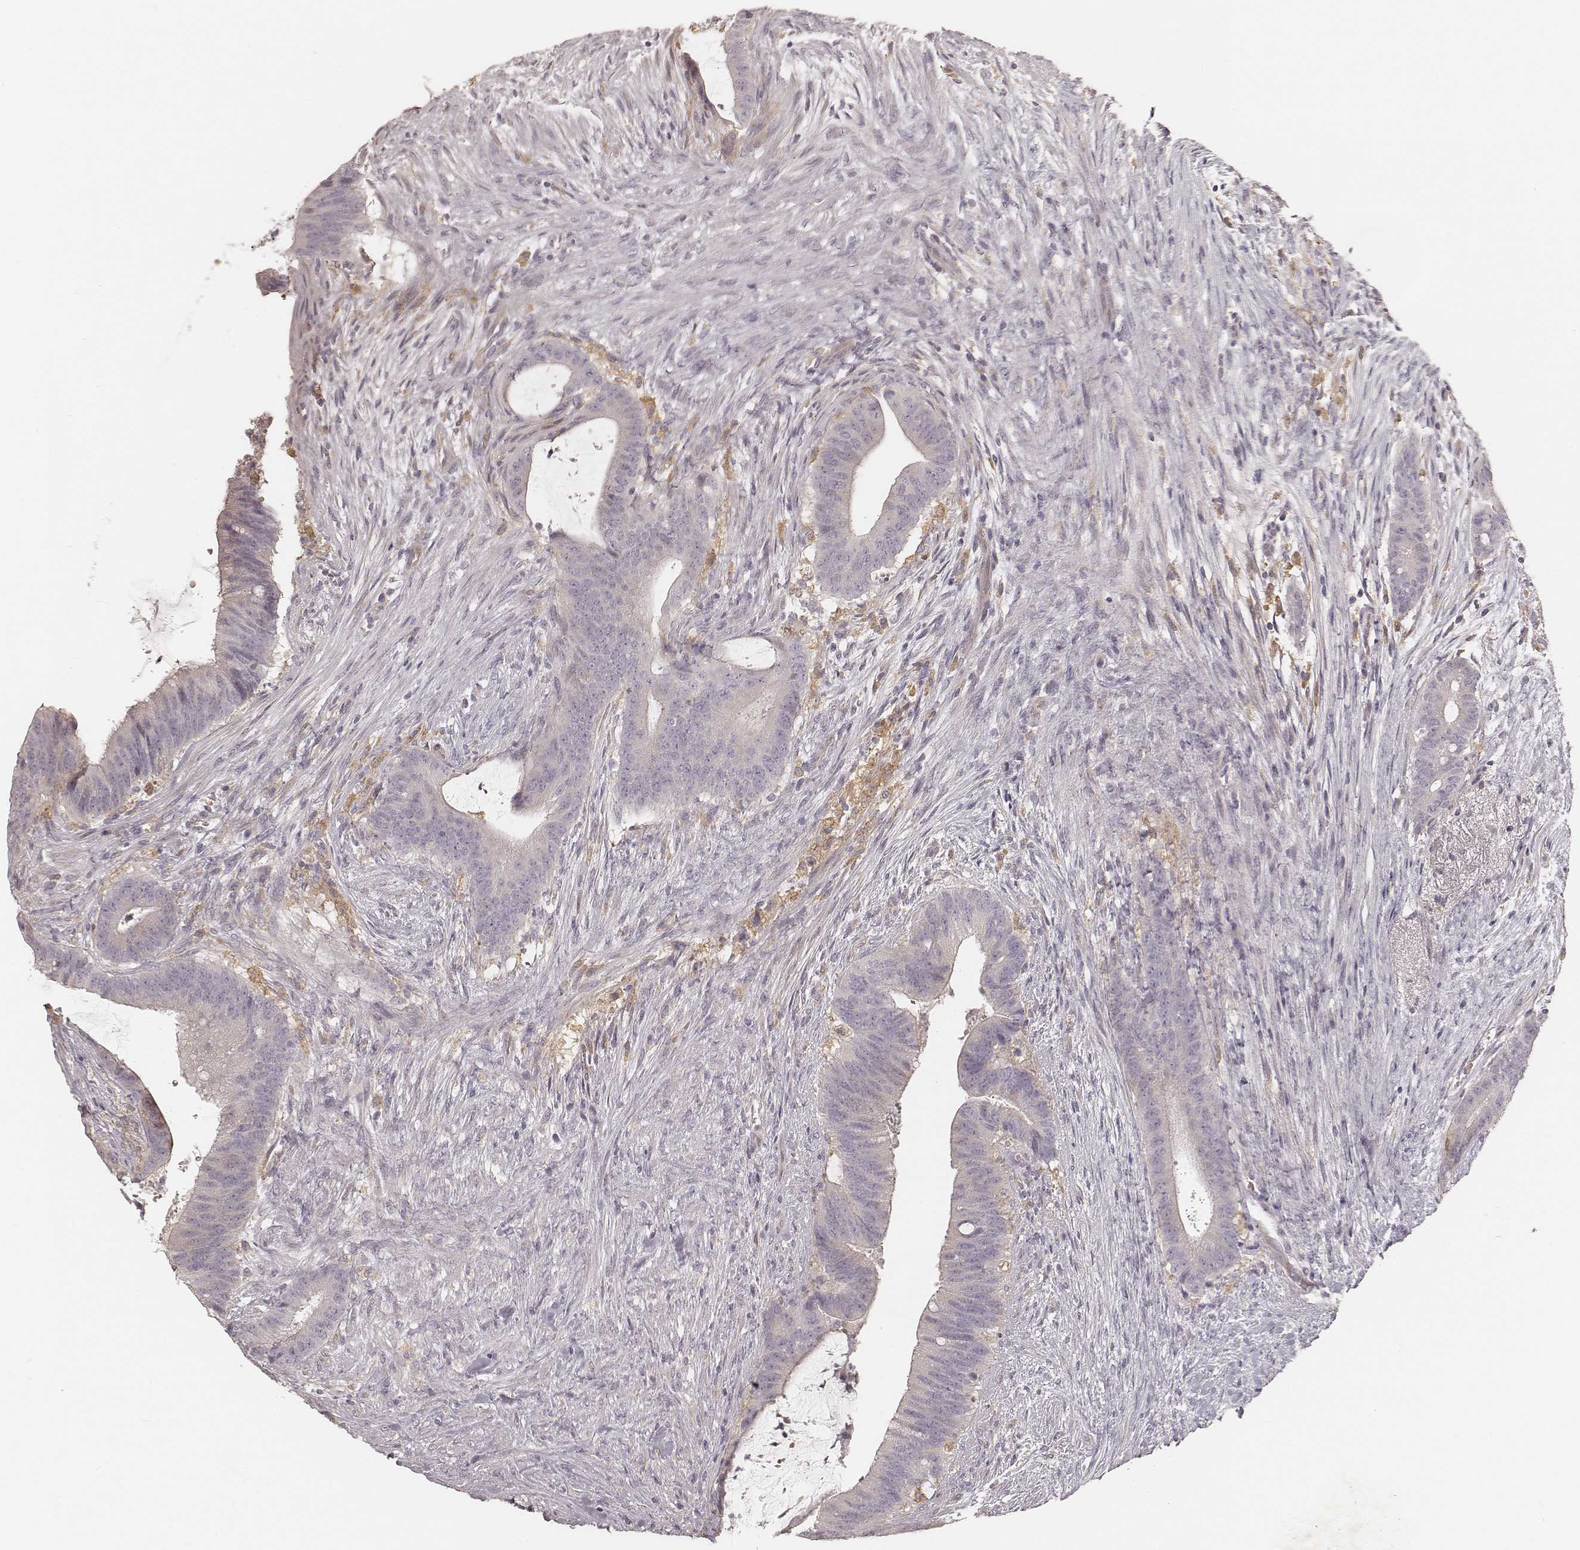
{"staining": {"intensity": "negative", "quantity": "none", "location": "none"}, "tissue": "colorectal cancer", "cell_type": "Tumor cells", "image_type": "cancer", "snomed": [{"axis": "morphology", "description": "Adenocarcinoma, NOS"}, {"axis": "topography", "description": "Colon"}], "caption": "Immunohistochemistry image of human colorectal cancer stained for a protein (brown), which shows no positivity in tumor cells.", "gene": "FMNL2", "patient": {"sex": "female", "age": 43}}